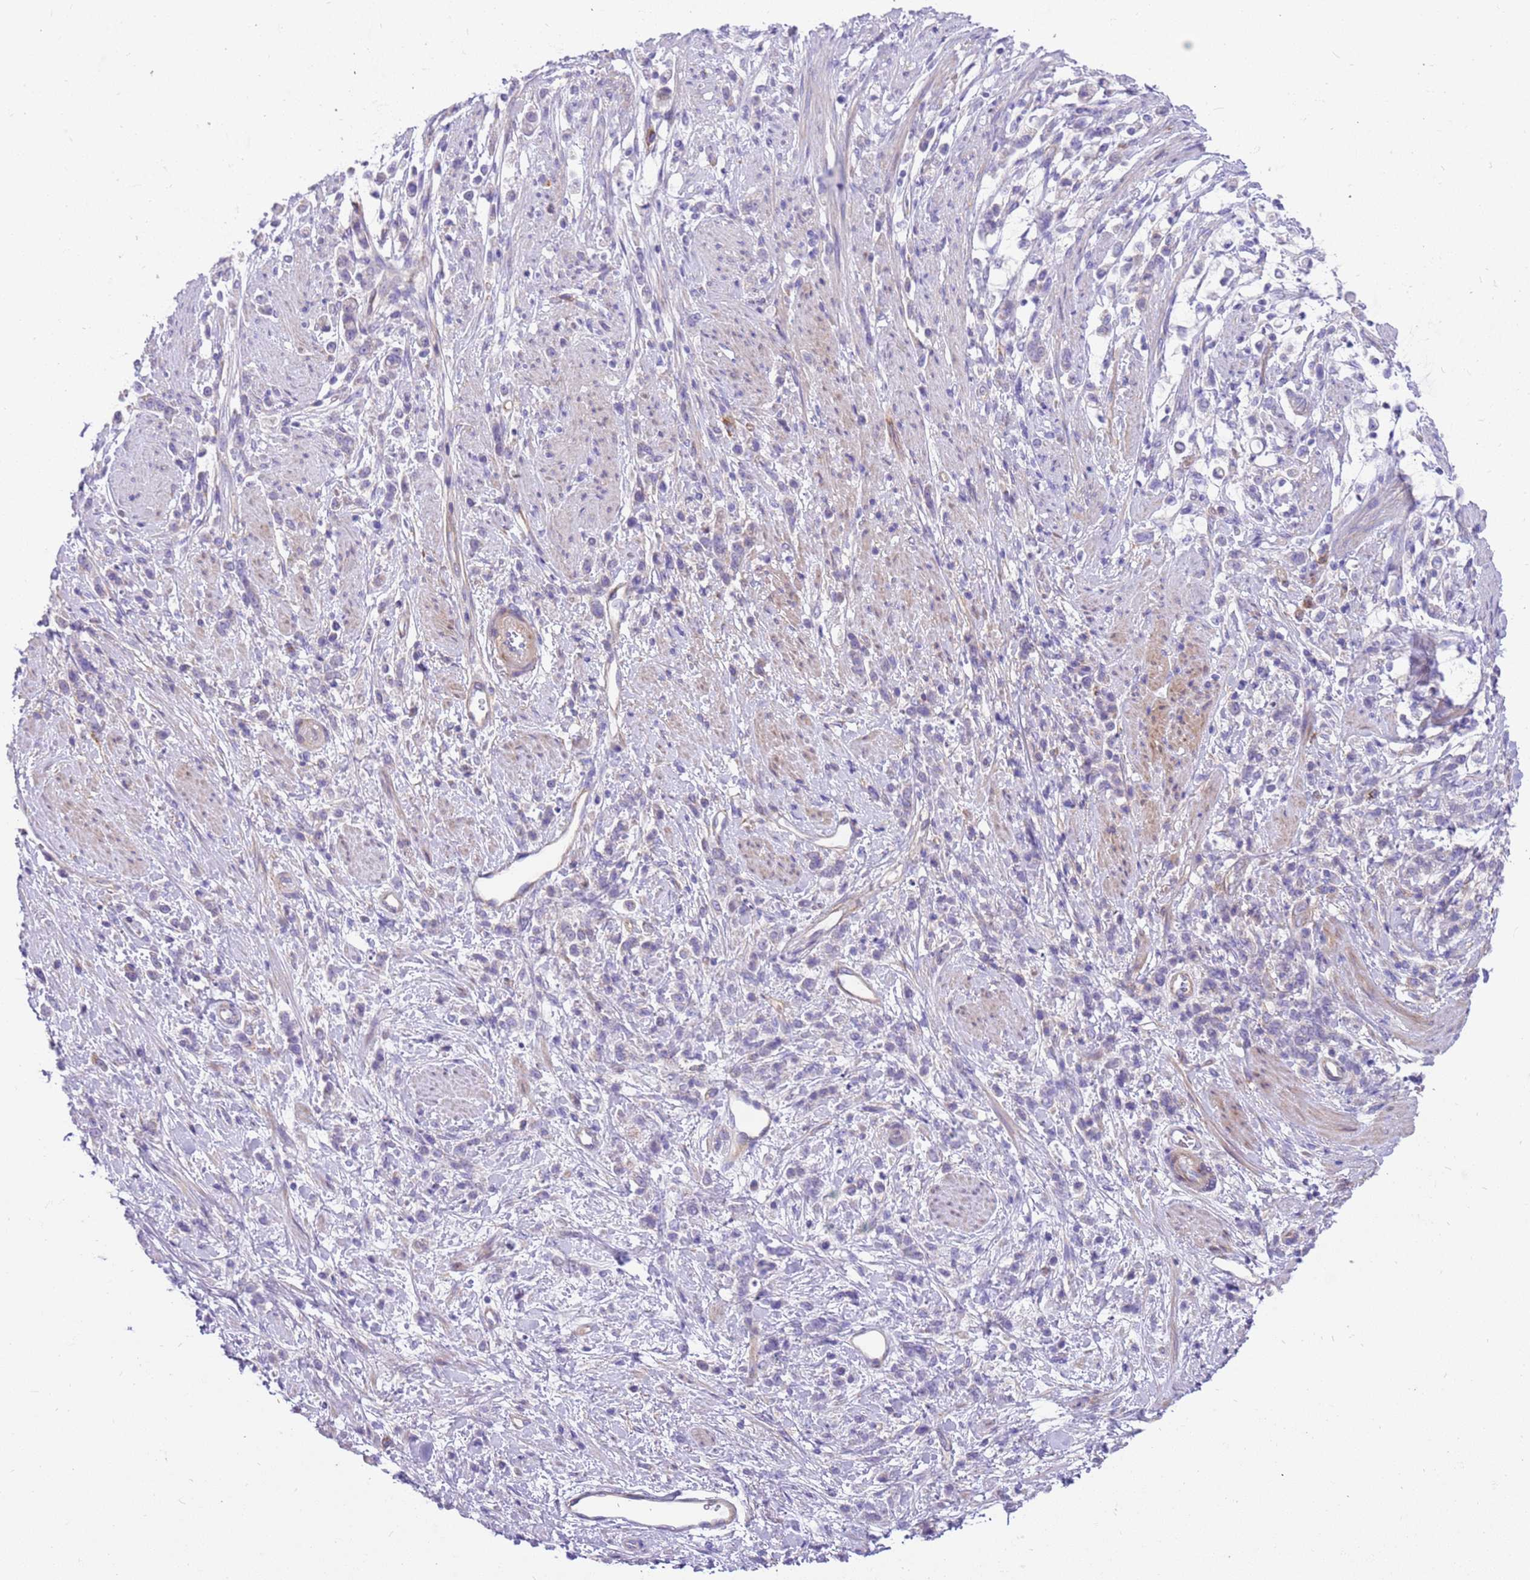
{"staining": {"intensity": "negative", "quantity": "none", "location": "none"}, "tissue": "stomach cancer", "cell_type": "Tumor cells", "image_type": "cancer", "snomed": [{"axis": "morphology", "description": "Adenocarcinoma, NOS"}, {"axis": "topography", "description": "Stomach"}], "caption": "Micrograph shows no significant protein positivity in tumor cells of stomach cancer.", "gene": "SERINC3", "patient": {"sex": "female", "age": 60}}